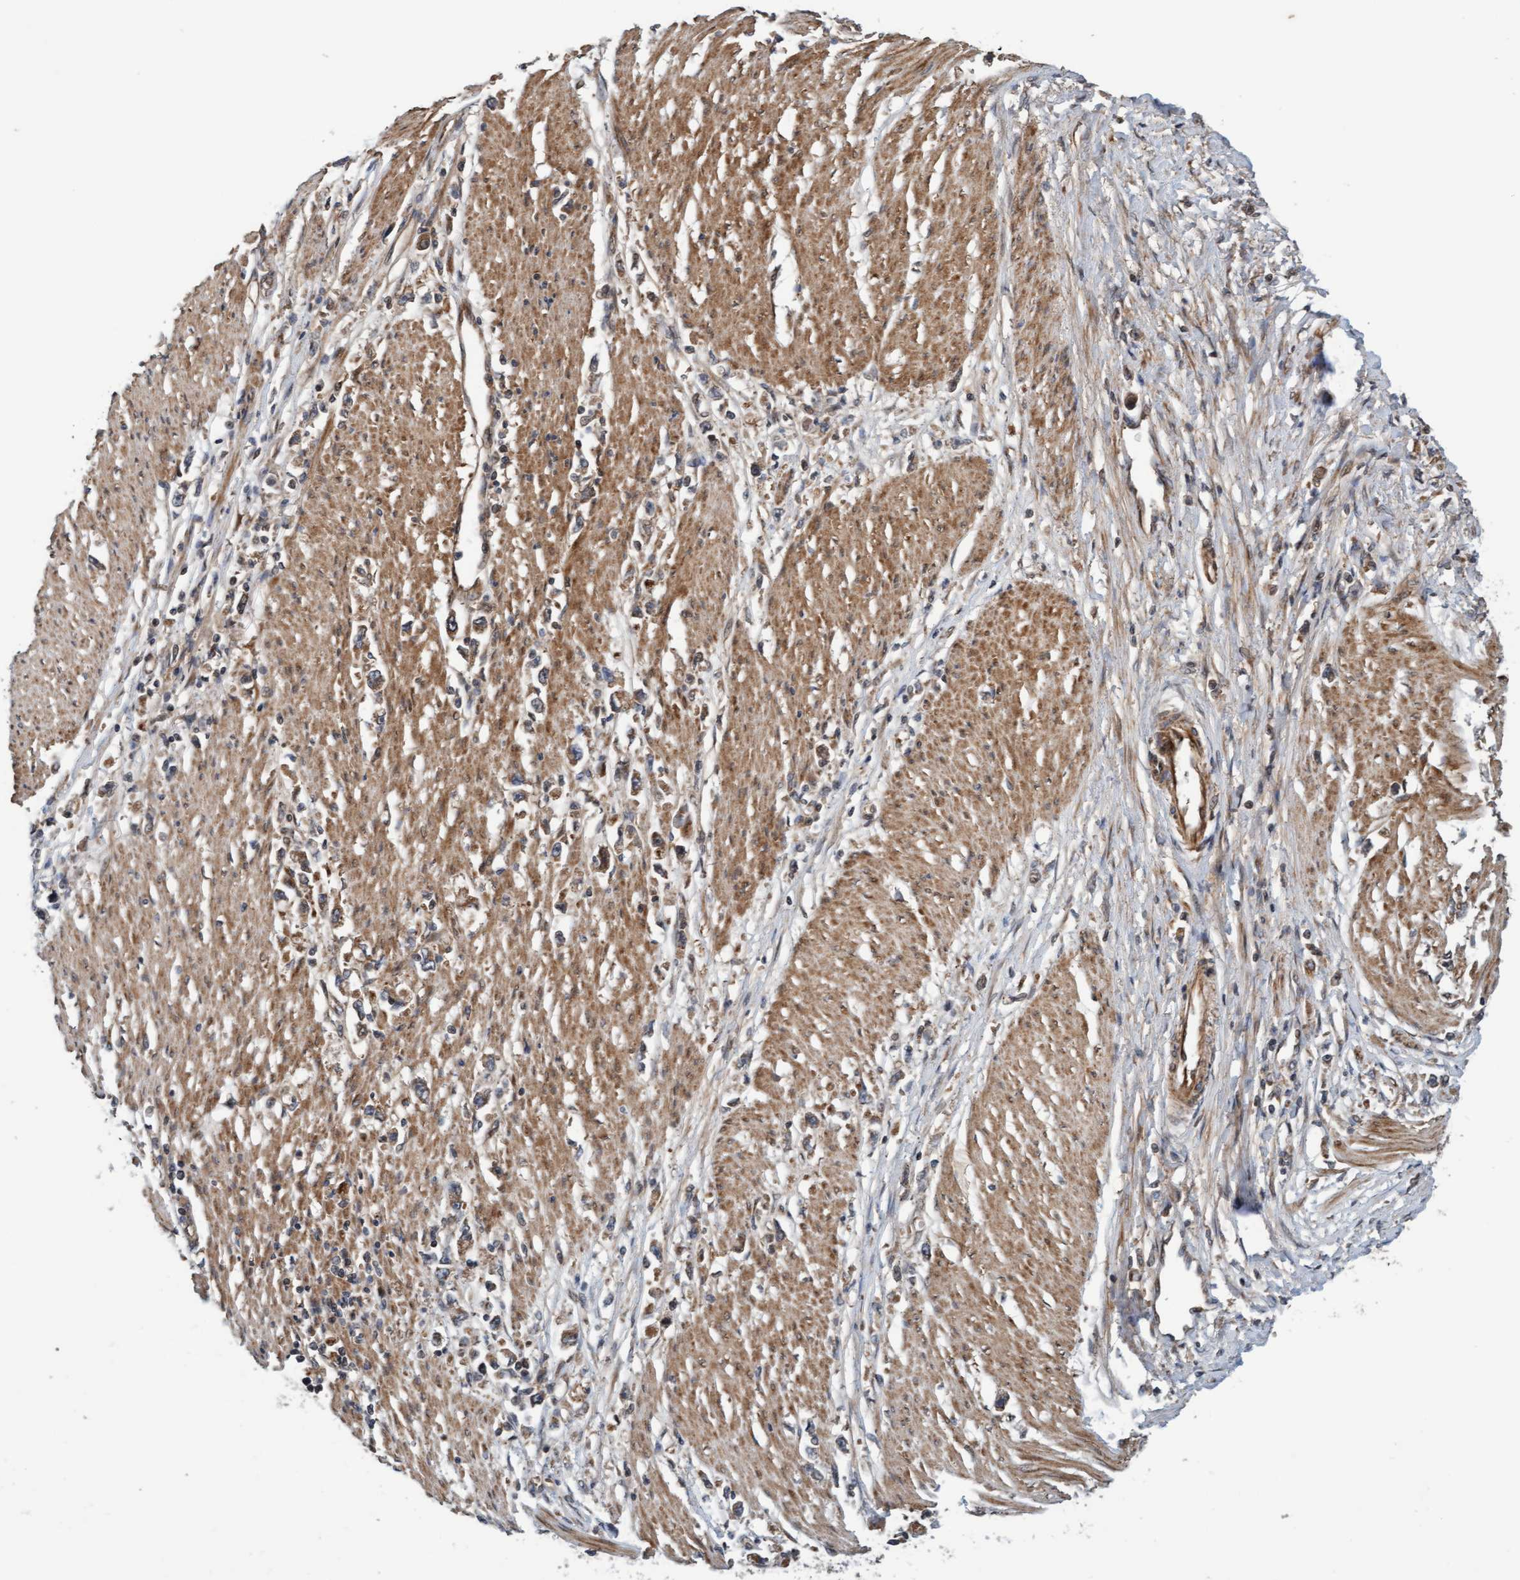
{"staining": {"intensity": "weak", "quantity": ">75%", "location": "cytoplasmic/membranous"}, "tissue": "stomach cancer", "cell_type": "Tumor cells", "image_type": "cancer", "snomed": [{"axis": "morphology", "description": "Adenocarcinoma, NOS"}, {"axis": "topography", "description": "Stomach"}], "caption": "Protein staining reveals weak cytoplasmic/membranous staining in about >75% of tumor cells in adenocarcinoma (stomach).", "gene": "MLXIP", "patient": {"sex": "female", "age": 59}}